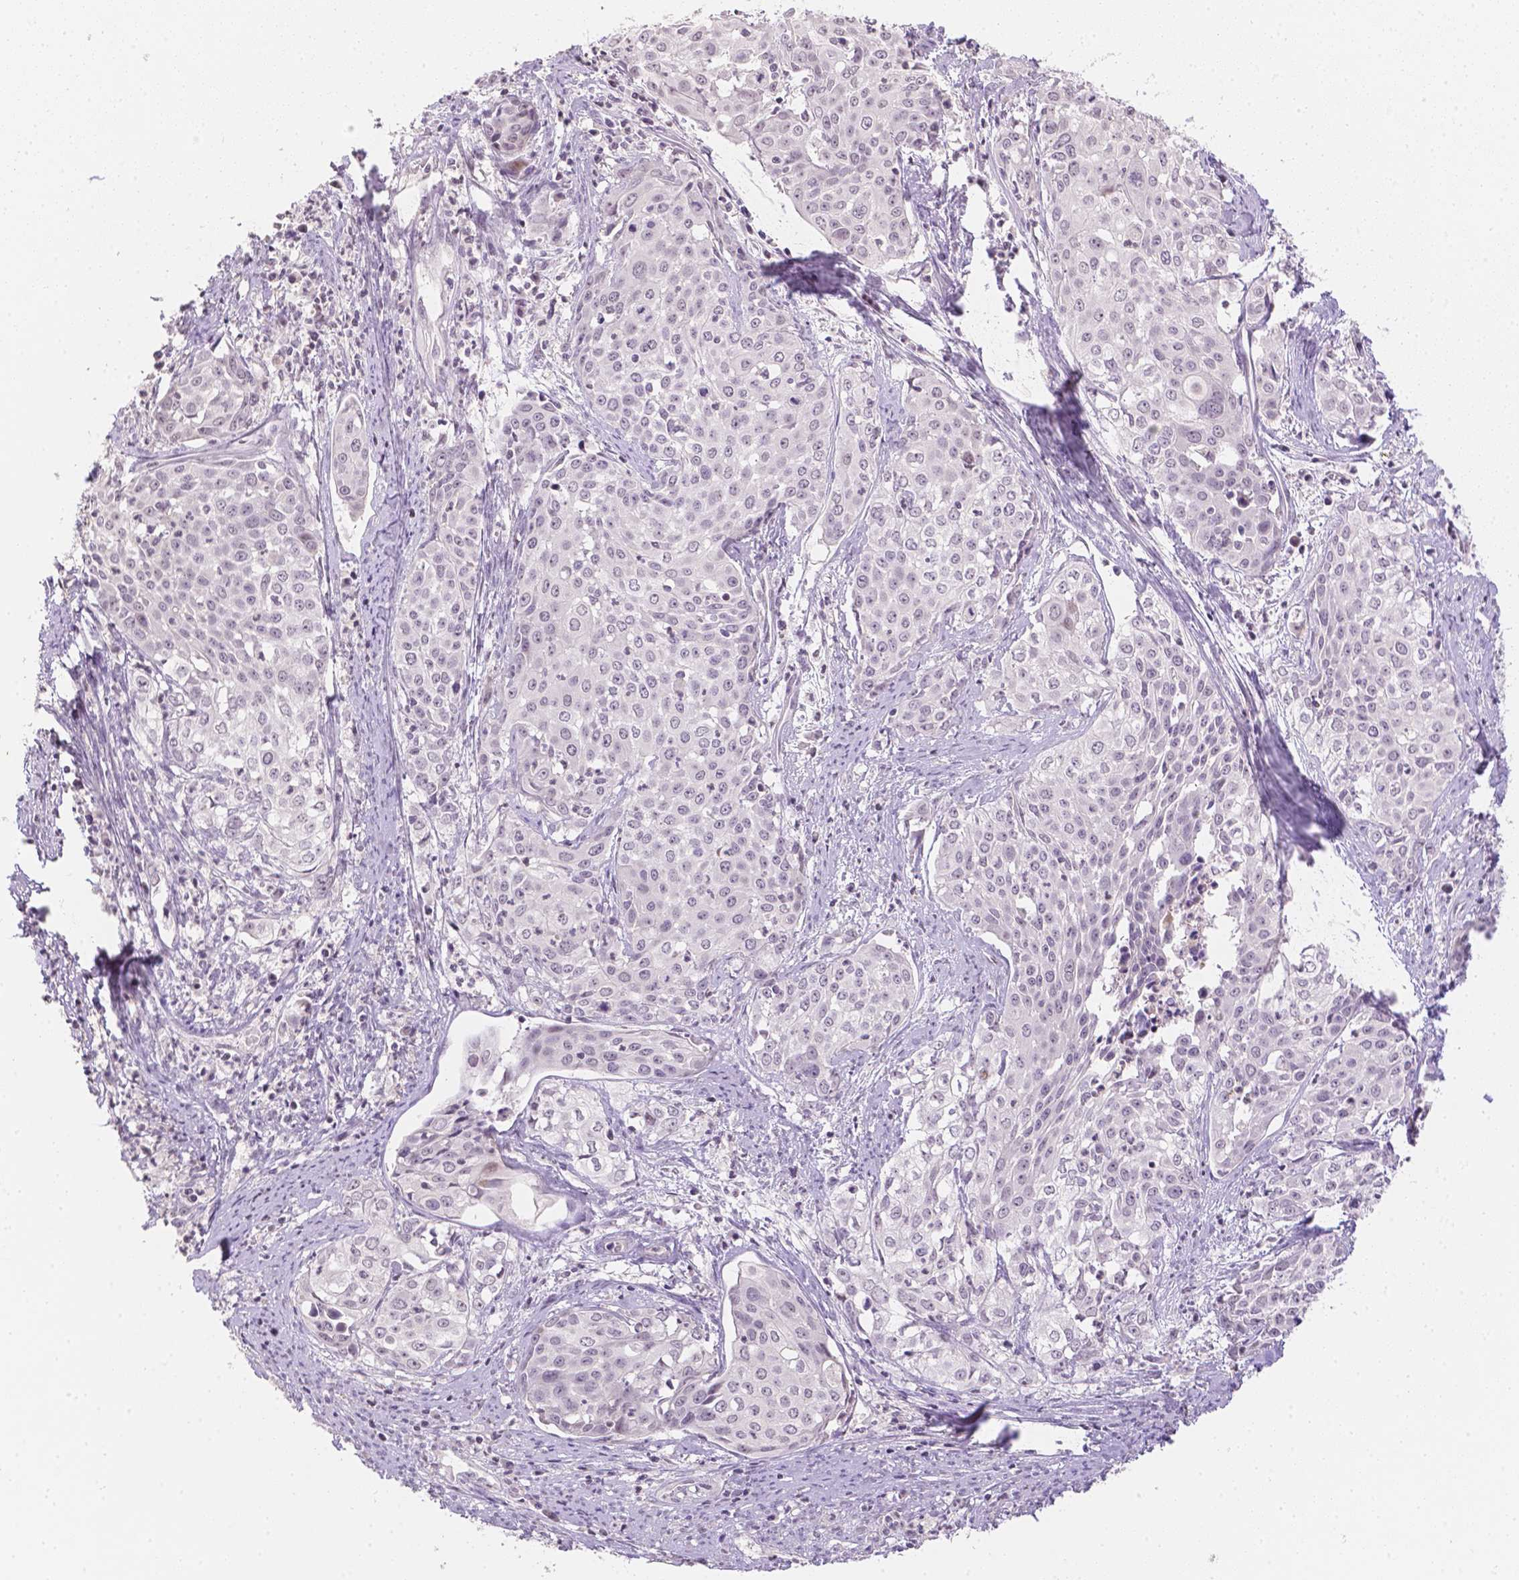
{"staining": {"intensity": "negative", "quantity": "none", "location": "none"}, "tissue": "cervical cancer", "cell_type": "Tumor cells", "image_type": "cancer", "snomed": [{"axis": "morphology", "description": "Squamous cell carcinoma, NOS"}, {"axis": "topography", "description": "Cervix"}], "caption": "Immunohistochemistry (IHC) histopathology image of cervical squamous cell carcinoma stained for a protein (brown), which shows no expression in tumor cells. The staining was performed using DAB (3,3'-diaminobenzidine) to visualize the protein expression in brown, while the nuclei were stained in blue with hematoxylin (Magnification: 20x).", "gene": "ZNF280B", "patient": {"sex": "female", "age": 39}}